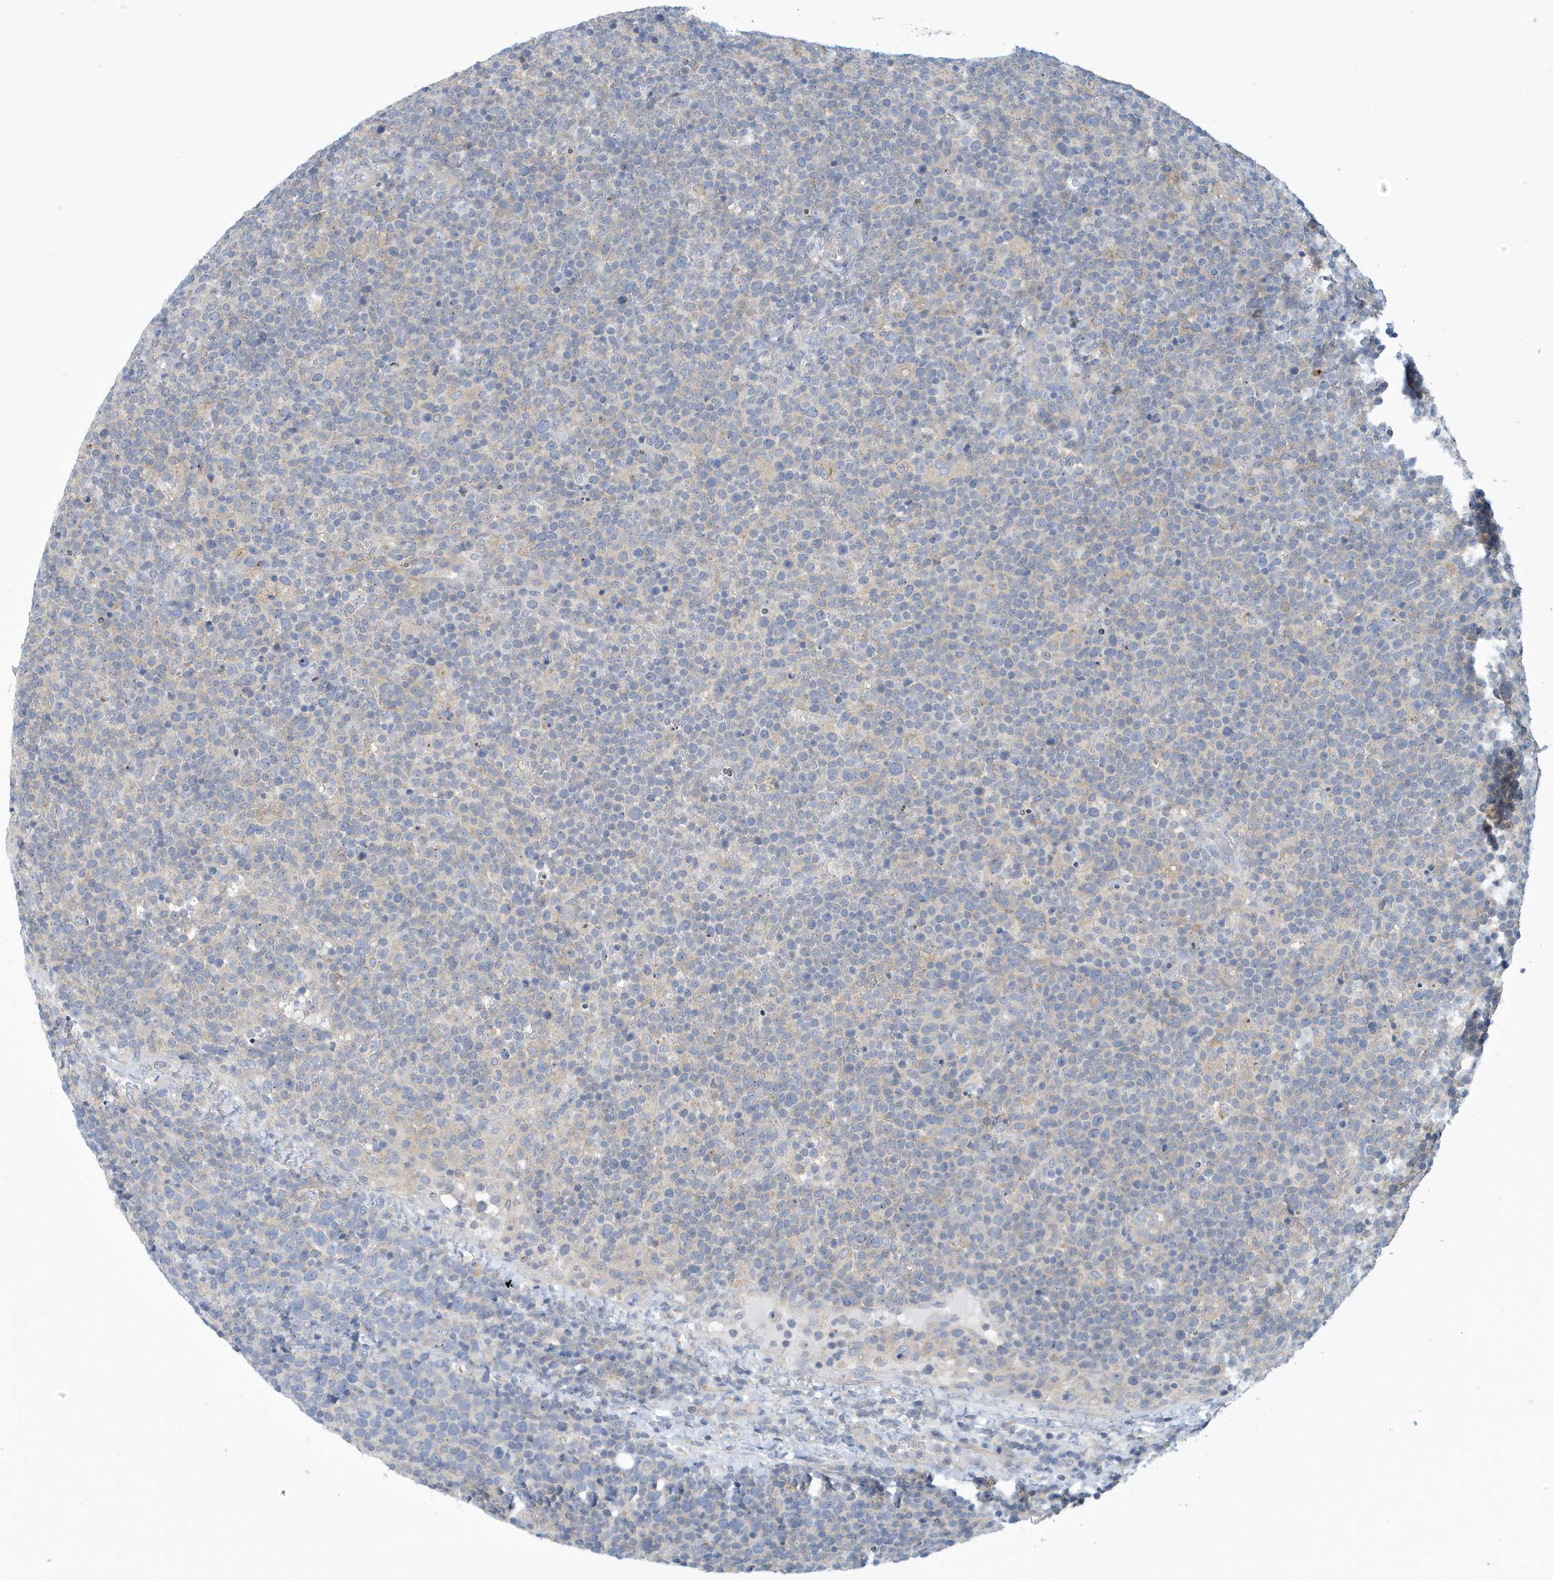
{"staining": {"intensity": "negative", "quantity": "none", "location": "none"}, "tissue": "lymphoma", "cell_type": "Tumor cells", "image_type": "cancer", "snomed": [{"axis": "morphology", "description": "Malignant lymphoma, non-Hodgkin's type, High grade"}, {"axis": "topography", "description": "Lymph node"}], "caption": "This is an IHC micrograph of lymphoma. There is no expression in tumor cells.", "gene": "VTA1", "patient": {"sex": "male", "age": 61}}